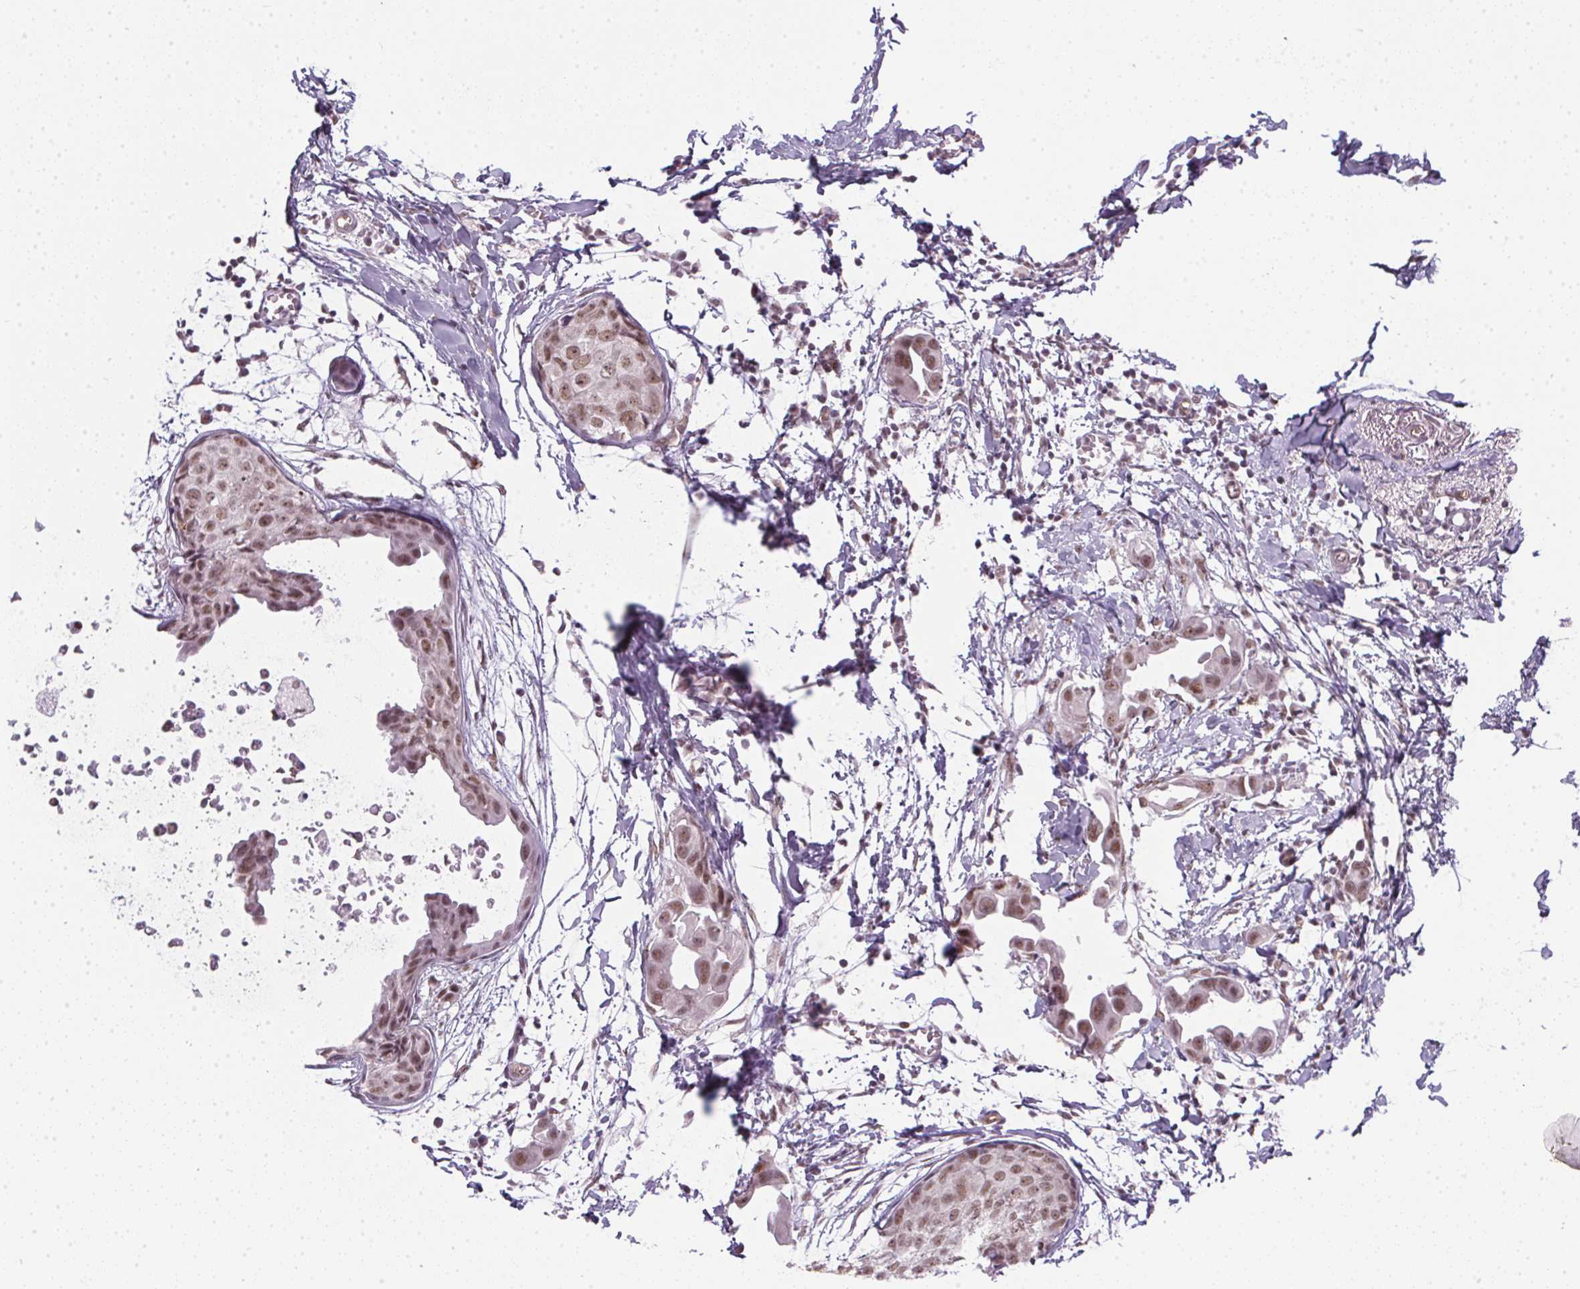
{"staining": {"intensity": "moderate", "quantity": ">75%", "location": "nuclear"}, "tissue": "breast cancer", "cell_type": "Tumor cells", "image_type": "cancer", "snomed": [{"axis": "morphology", "description": "Duct carcinoma"}, {"axis": "topography", "description": "Breast"}], "caption": "DAB (3,3'-diaminobenzidine) immunohistochemical staining of breast cancer exhibits moderate nuclear protein expression in about >75% of tumor cells. The protein of interest is stained brown, and the nuclei are stained in blue (DAB (3,3'-diaminobenzidine) IHC with brightfield microscopy, high magnification).", "gene": "SRSF7", "patient": {"sex": "female", "age": 38}}